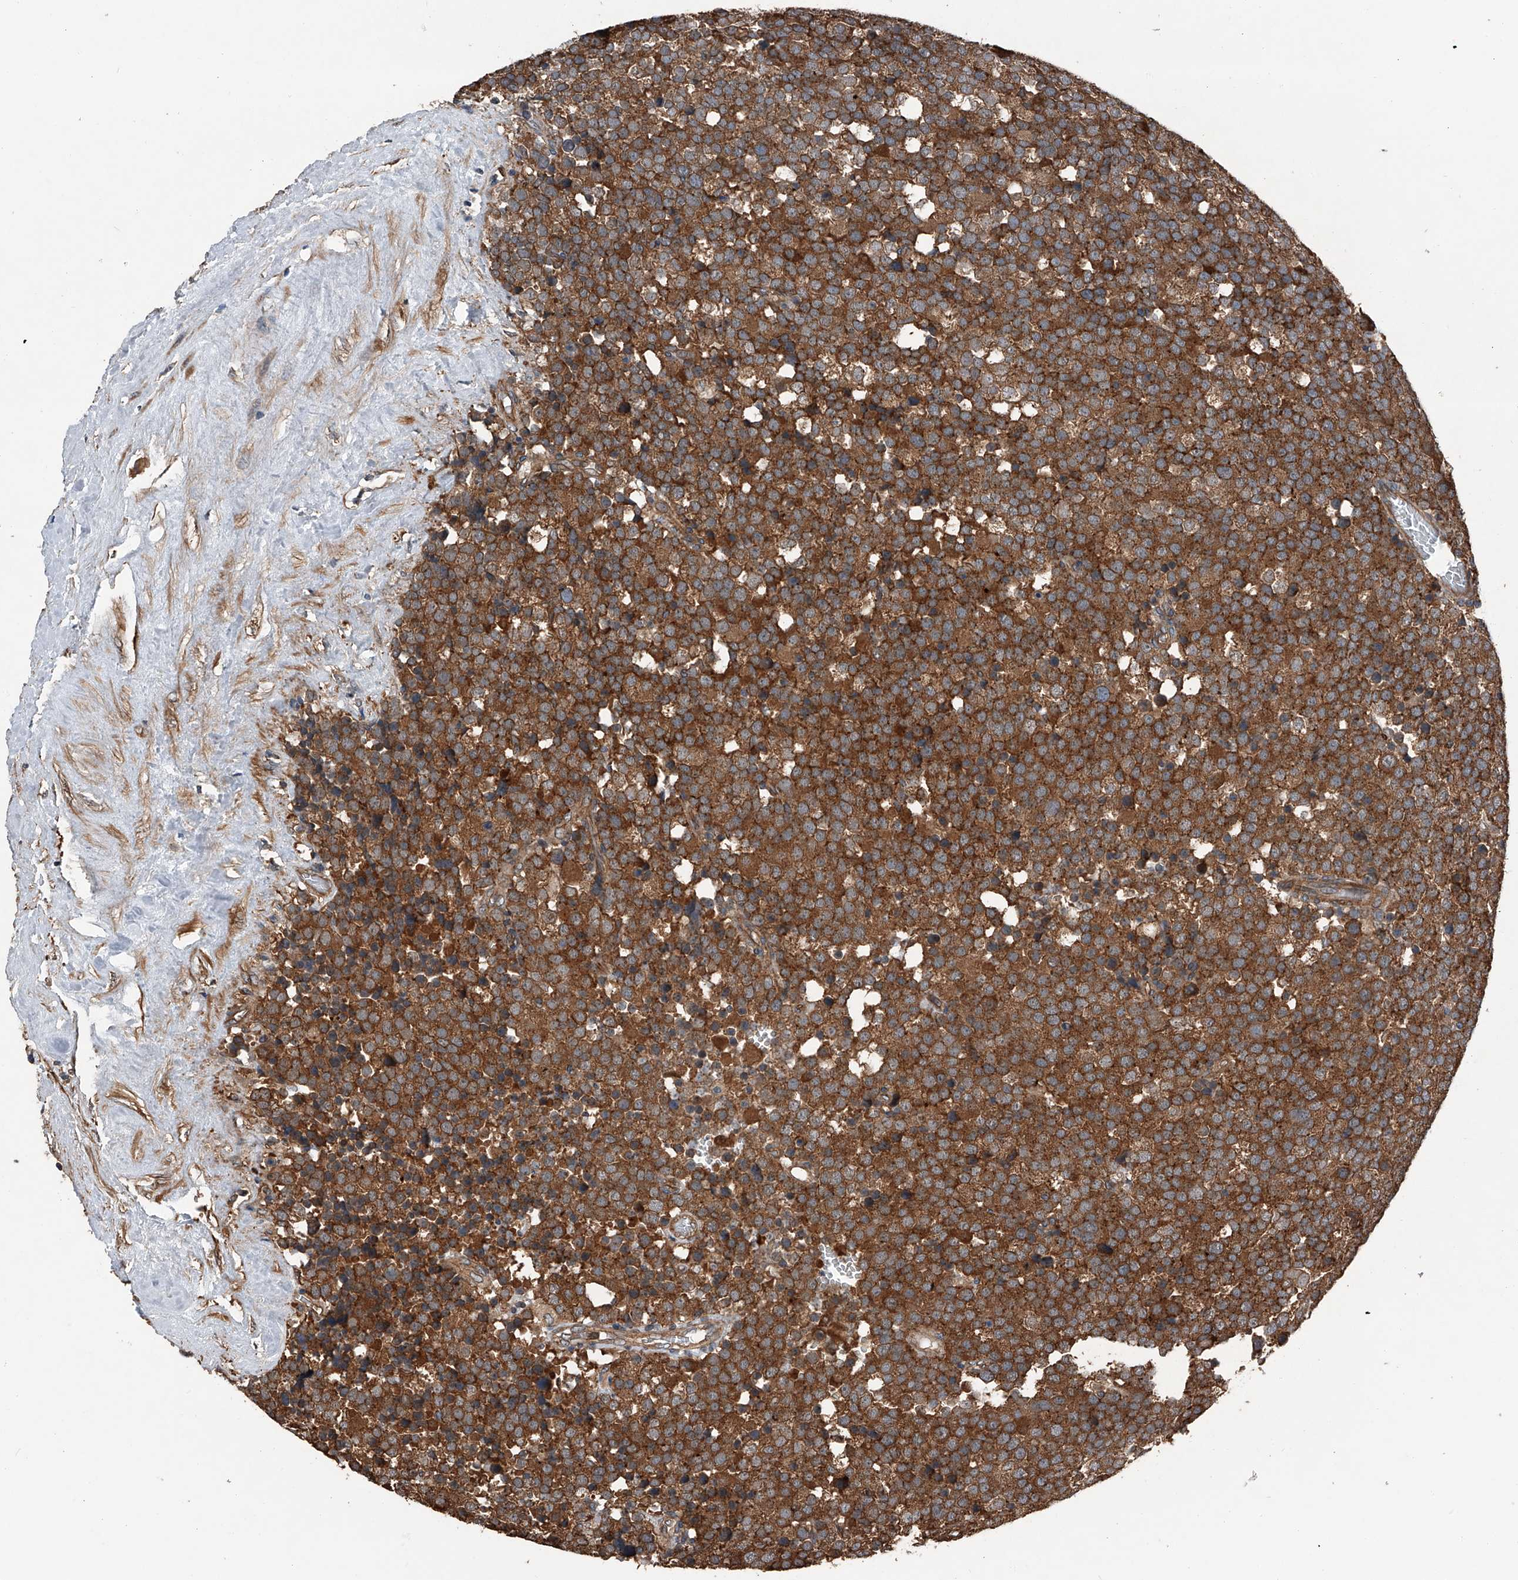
{"staining": {"intensity": "moderate", "quantity": ">75%", "location": "cytoplasmic/membranous"}, "tissue": "testis cancer", "cell_type": "Tumor cells", "image_type": "cancer", "snomed": [{"axis": "morphology", "description": "Seminoma, NOS"}, {"axis": "topography", "description": "Testis"}], "caption": "The image shows staining of testis cancer (seminoma), revealing moderate cytoplasmic/membranous protein staining (brown color) within tumor cells.", "gene": "KCNJ2", "patient": {"sex": "male", "age": 71}}